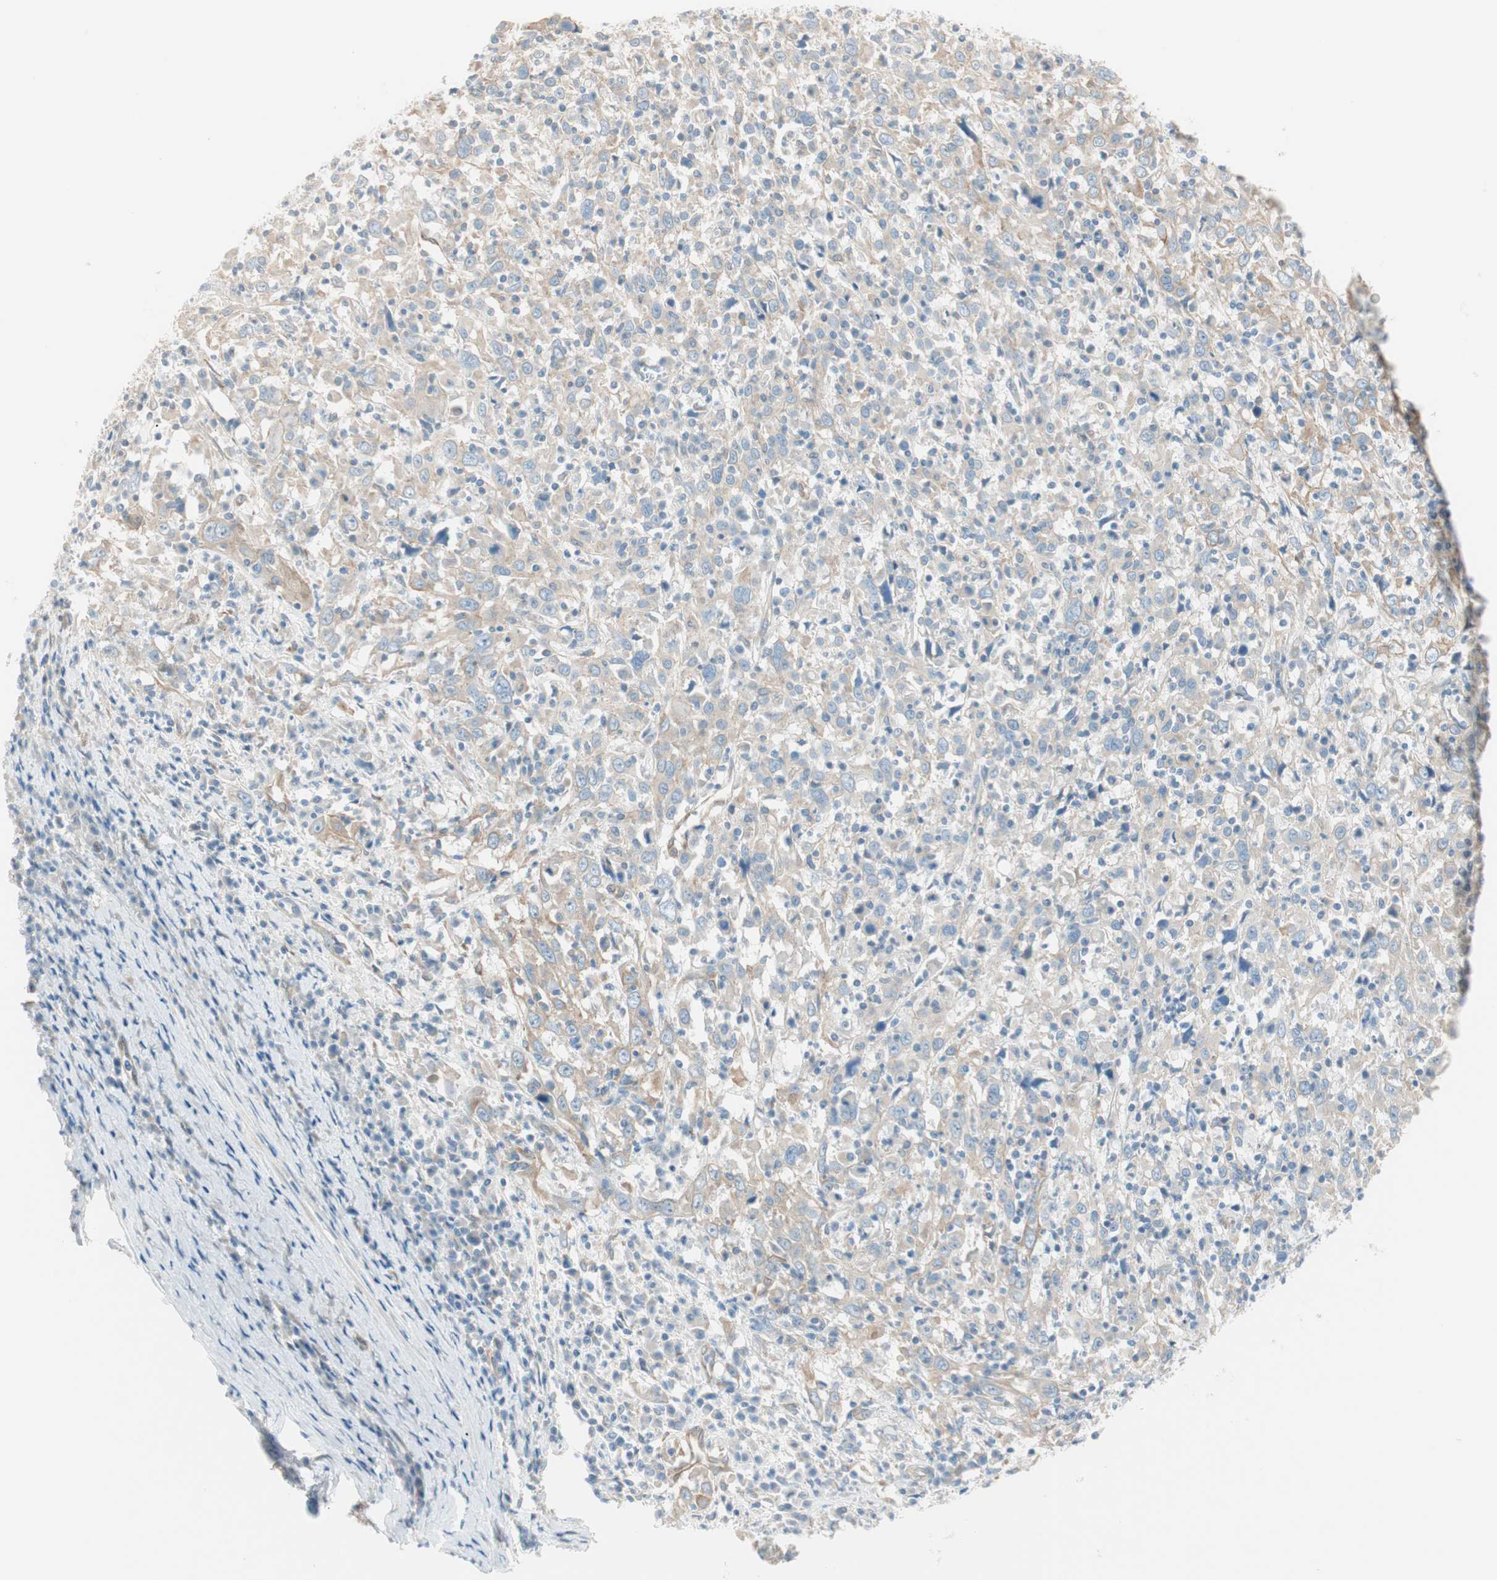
{"staining": {"intensity": "weak", "quantity": ">75%", "location": "cytoplasmic/membranous"}, "tissue": "cervical cancer", "cell_type": "Tumor cells", "image_type": "cancer", "snomed": [{"axis": "morphology", "description": "Squamous cell carcinoma, NOS"}, {"axis": "topography", "description": "Cervix"}], "caption": "Immunohistochemistry micrograph of neoplastic tissue: cervical squamous cell carcinoma stained using IHC exhibits low levels of weak protein expression localized specifically in the cytoplasmic/membranous of tumor cells, appearing as a cytoplasmic/membranous brown color.", "gene": "CDK3", "patient": {"sex": "female", "age": 46}}